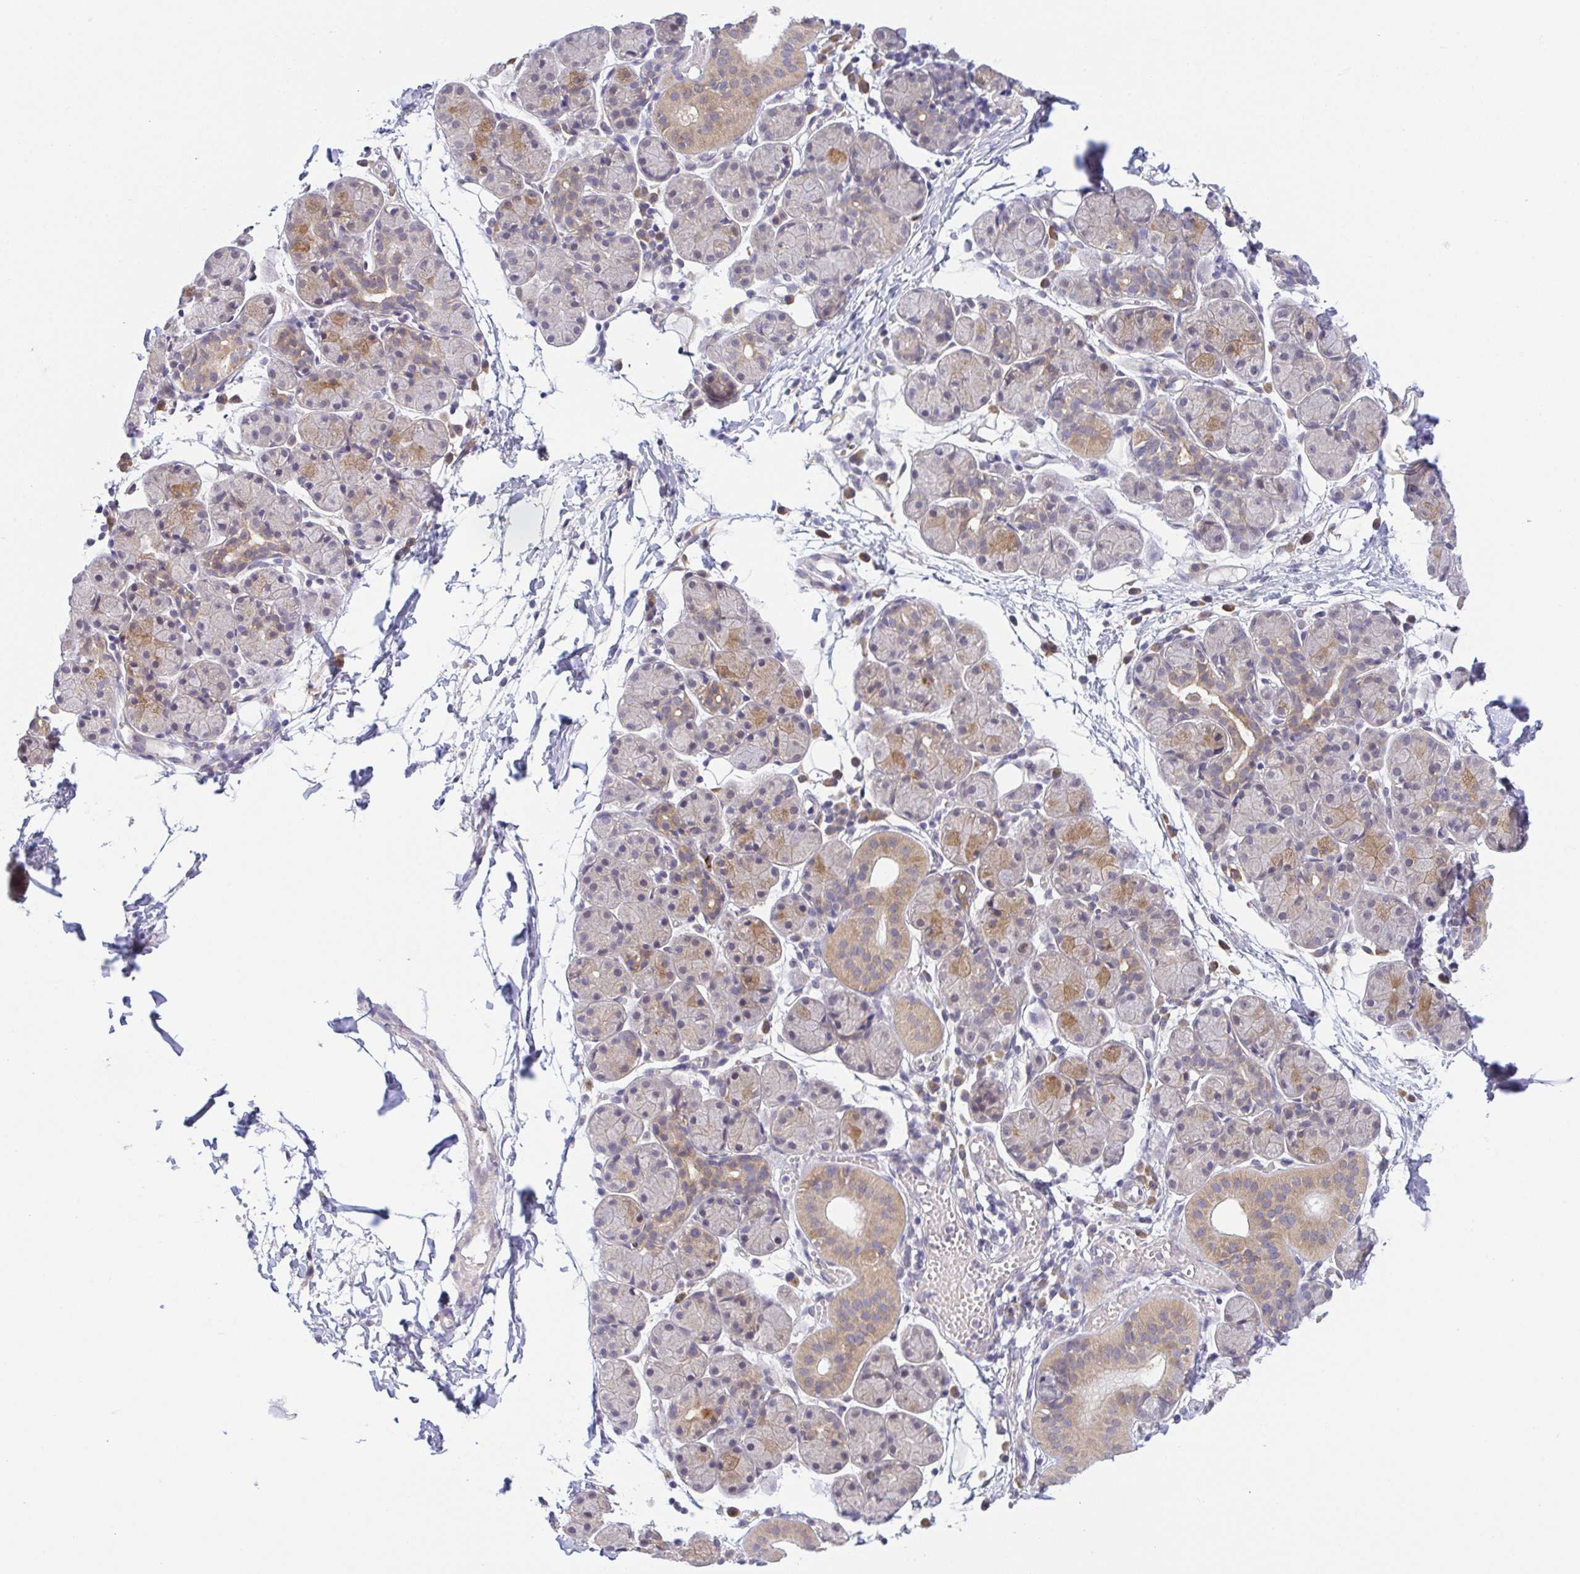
{"staining": {"intensity": "moderate", "quantity": "25%-75%", "location": "cytoplasmic/membranous"}, "tissue": "salivary gland", "cell_type": "Glandular cells", "image_type": "normal", "snomed": [{"axis": "morphology", "description": "Normal tissue, NOS"}, {"axis": "morphology", "description": "Inflammation, NOS"}, {"axis": "topography", "description": "Lymph node"}, {"axis": "topography", "description": "Salivary gland"}], "caption": "Immunohistochemistry staining of unremarkable salivary gland, which exhibits medium levels of moderate cytoplasmic/membranous staining in about 25%-75% of glandular cells indicating moderate cytoplasmic/membranous protein expression. The staining was performed using DAB (3,3'-diaminobenzidine) (brown) for protein detection and nuclei were counterstained in hematoxylin (blue).", "gene": "BCL2L1", "patient": {"sex": "male", "age": 3}}